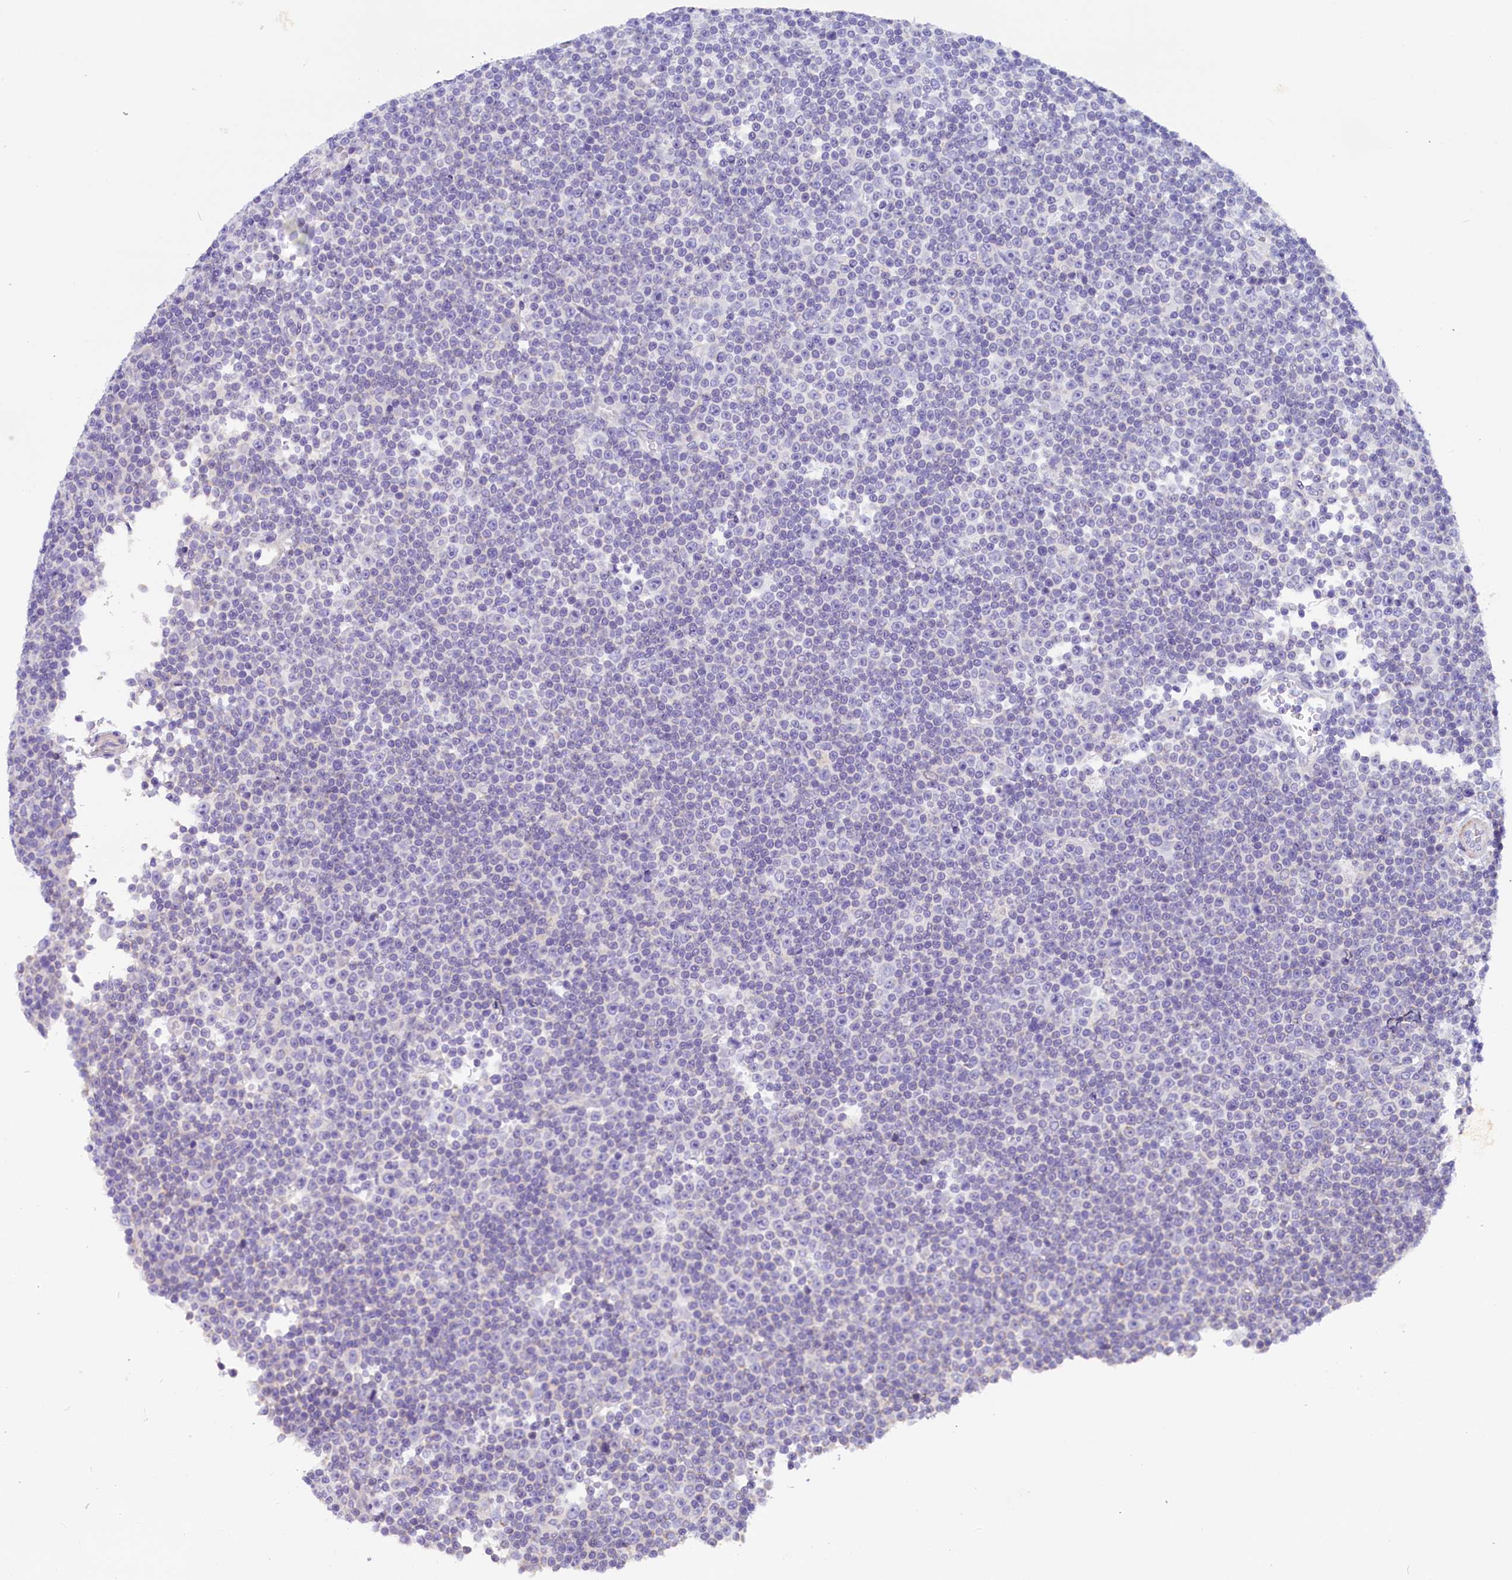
{"staining": {"intensity": "negative", "quantity": "none", "location": "none"}, "tissue": "lymphoma", "cell_type": "Tumor cells", "image_type": "cancer", "snomed": [{"axis": "morphology", "description": "Malignant lymphoma, non-Hodgkin's type, Low grade"}, {"axis": "topography", "description": "Lymph node"}], "caption": "Immunohistochemistry (IHC) photomicrograph of human lymphoma stained for a protein (brown), which reveals no staining in tumor cells.", "gene": "RTTN", "patient": {"sex": "female", "age": 67}}